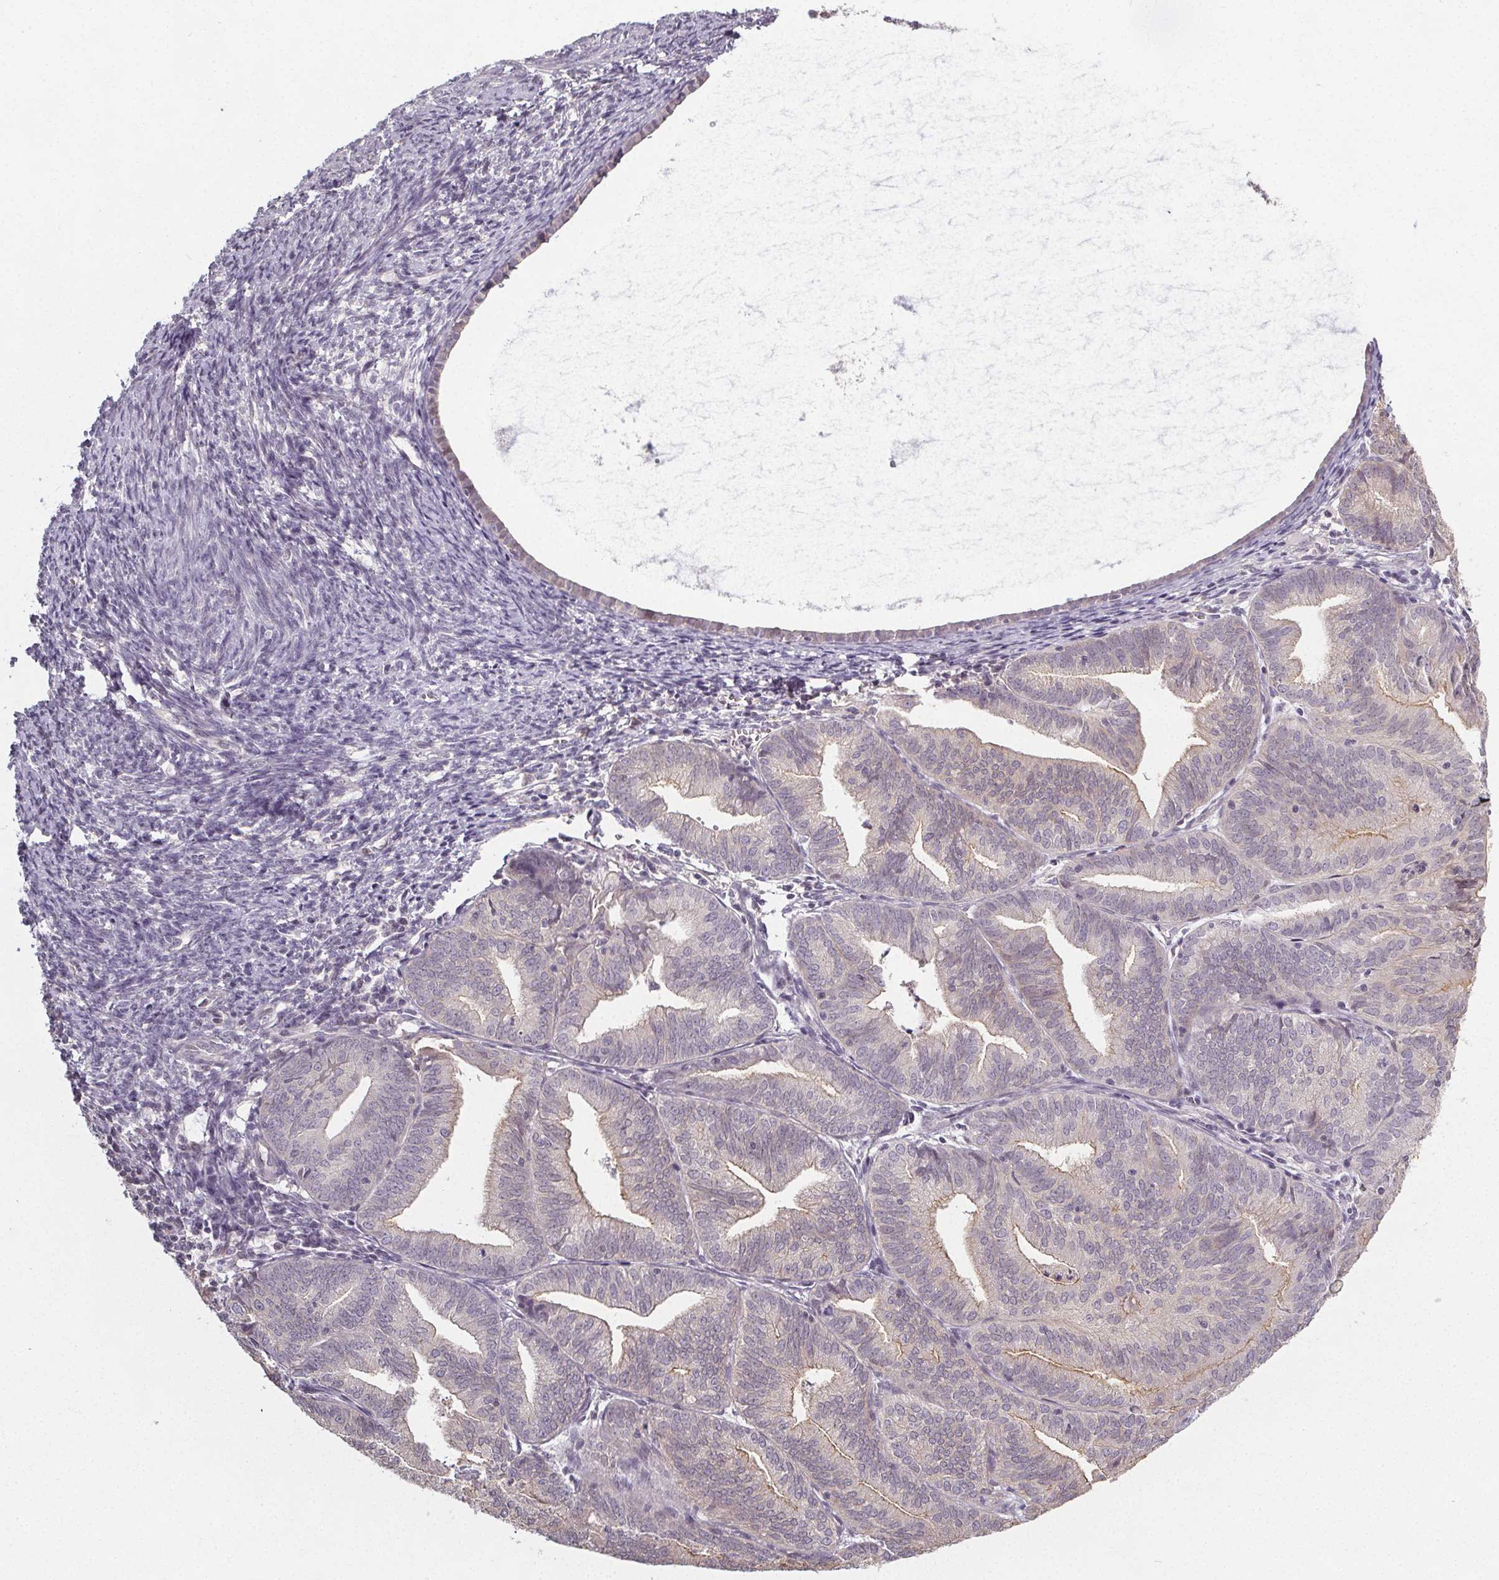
{"staining": {"intensity": "weak", "quantity": "<25%", "location": "cytoplasmic/membranous"}, "tissue": "endometrial cancer", "cell_type": "Tumor cells", "image_type": "cancer", "snomed": [{"axis": "morphology", "description": "Adenocarcinoma, NOS"}, {"axis": "topography", "description": "Endometrium"}], "caption": "High power microscopy photomicrograph of an IHC micrograph of endometrial cancer (adenocarcinoma), revealing no significant expression in tumor cells.", "gene": "SLC26A2", "patient": {"sex": "female", "age": 70}}